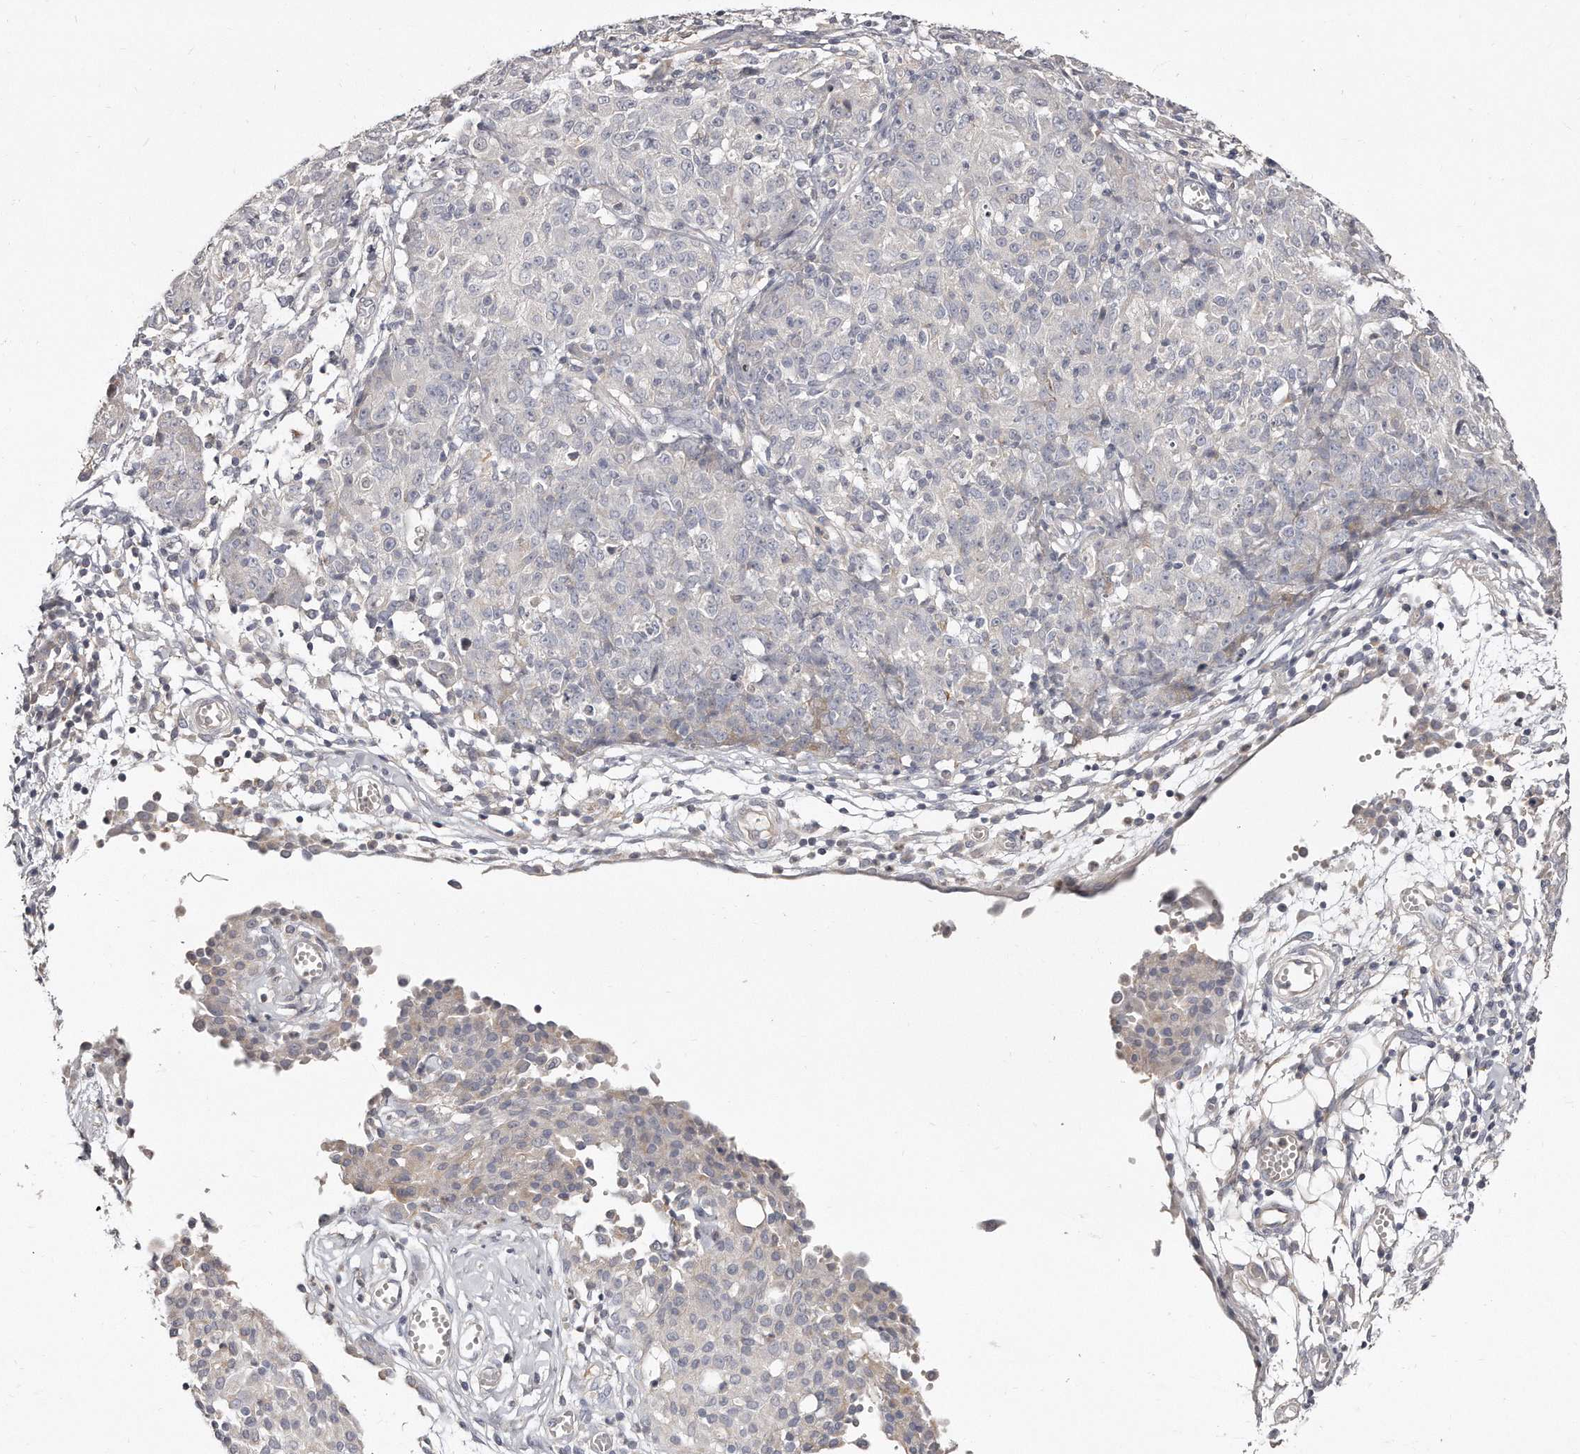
{"staining": {"intensity": "negative", "quantity": "none", "location": "none"}, "tissue": "ovarian cancer", "cell_type": "Tumor cells", "image_type": "cancer", "snomed": [{"axis": "morphology", "description": "Carcinoma, endometroid"}, {"axis": "topography", "description": "Ovary"}], "caption": "The immunohistochemistry (IHC) histopathology image has no significant expression in tumor cells of ovarian endometroid carcinoma tissue.", "gene": "TTLL4", "patient": {"sex": "female", "age": 42}}